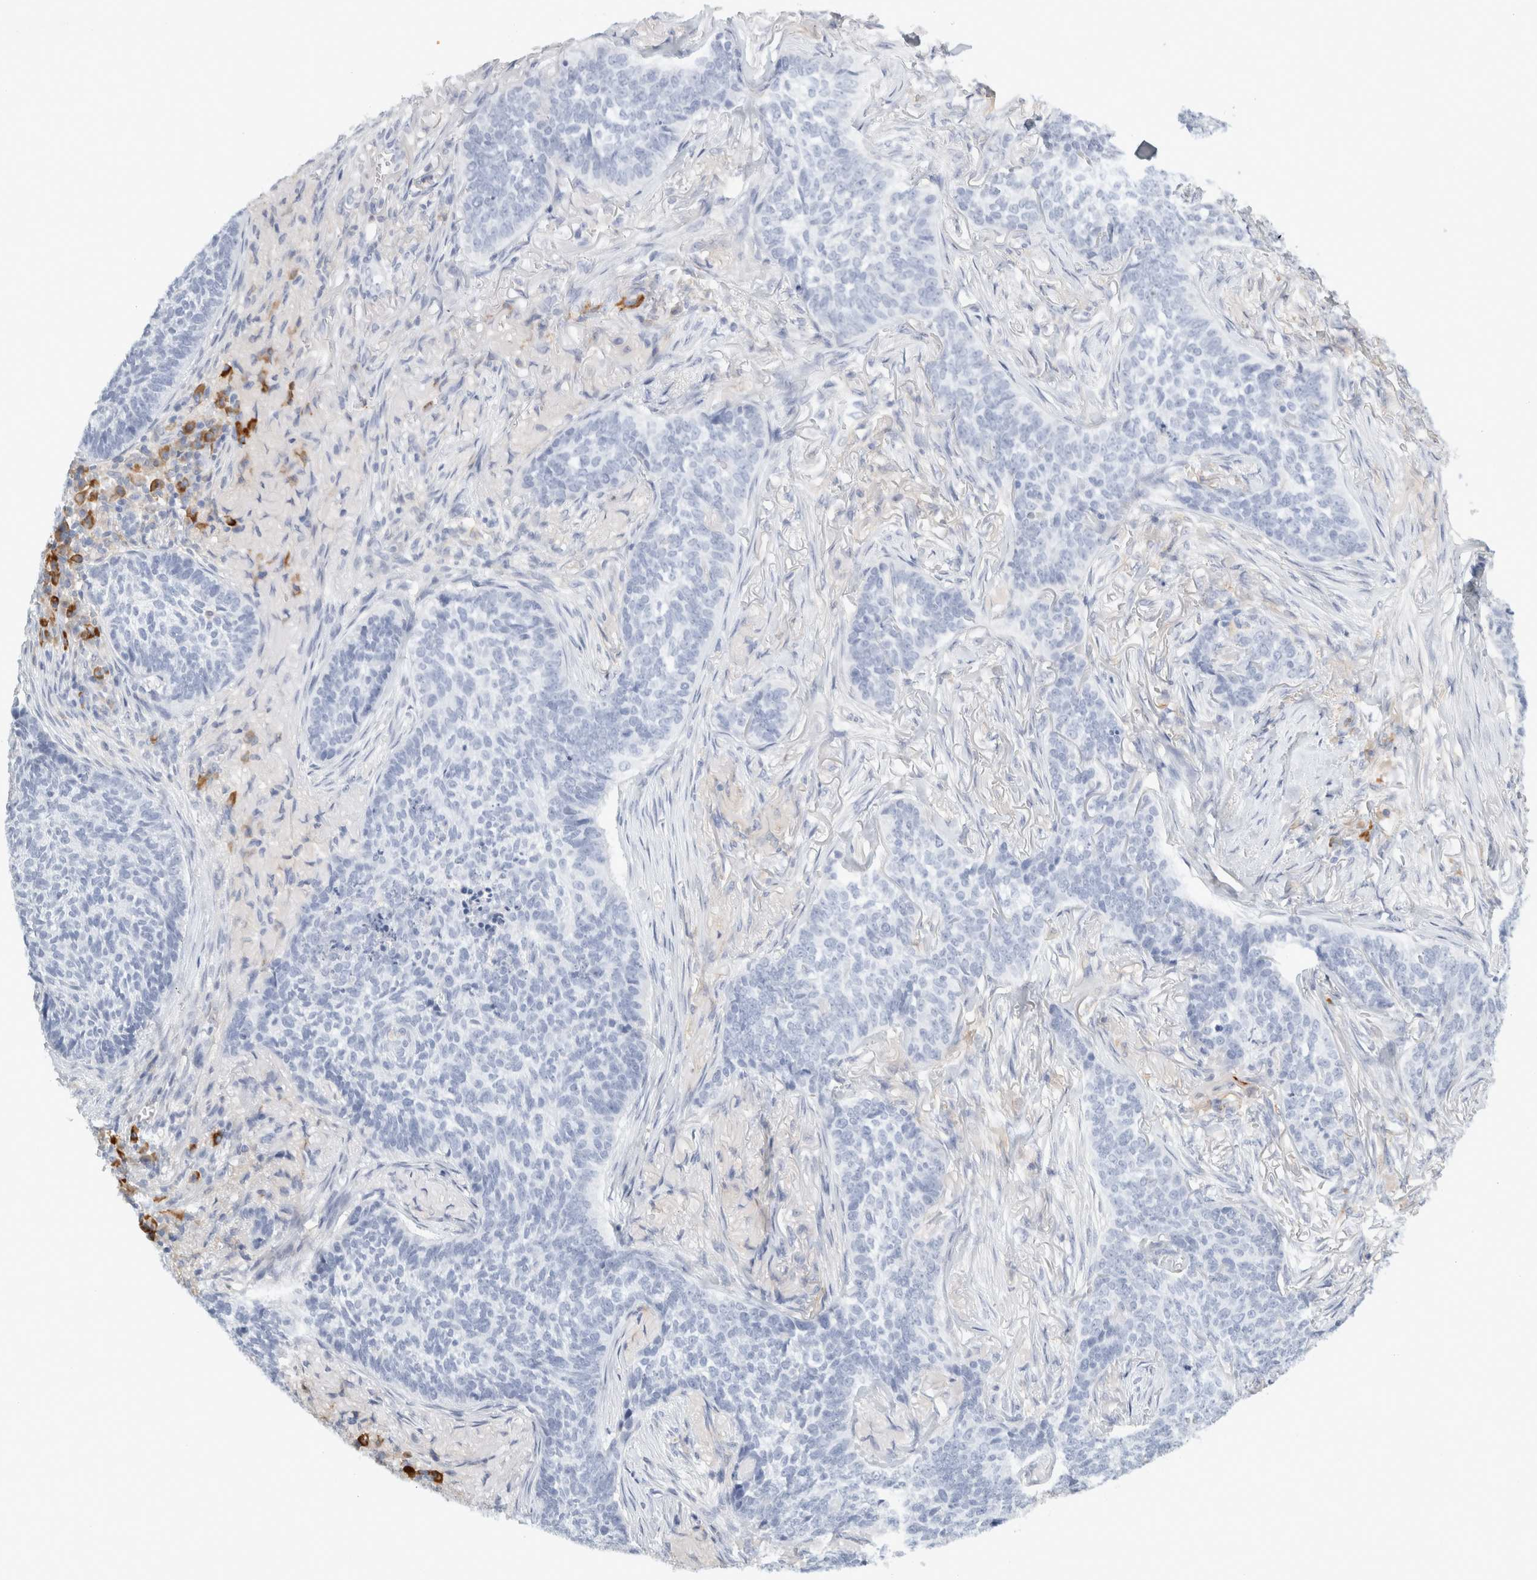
{"staining": {"intensity": "negative", "quantity": "none", "location": "none"}, "tissue": "skin cancer", "cell_type": "Tumor cells", "image_type": "cancer", "snomed": [{"axis": "morphology", "description": "Basal cell carcinoma"}, {"axis": "topography", "description": "Skin"}], "caption": "A high-resolution micrograph shows immunohistochemistry staining of basal cell carcinoma (skin), which exhibits no significant staining in tumor cells.", "gene": "FGL2", "patient": {"sex": "male", "age": 85}}